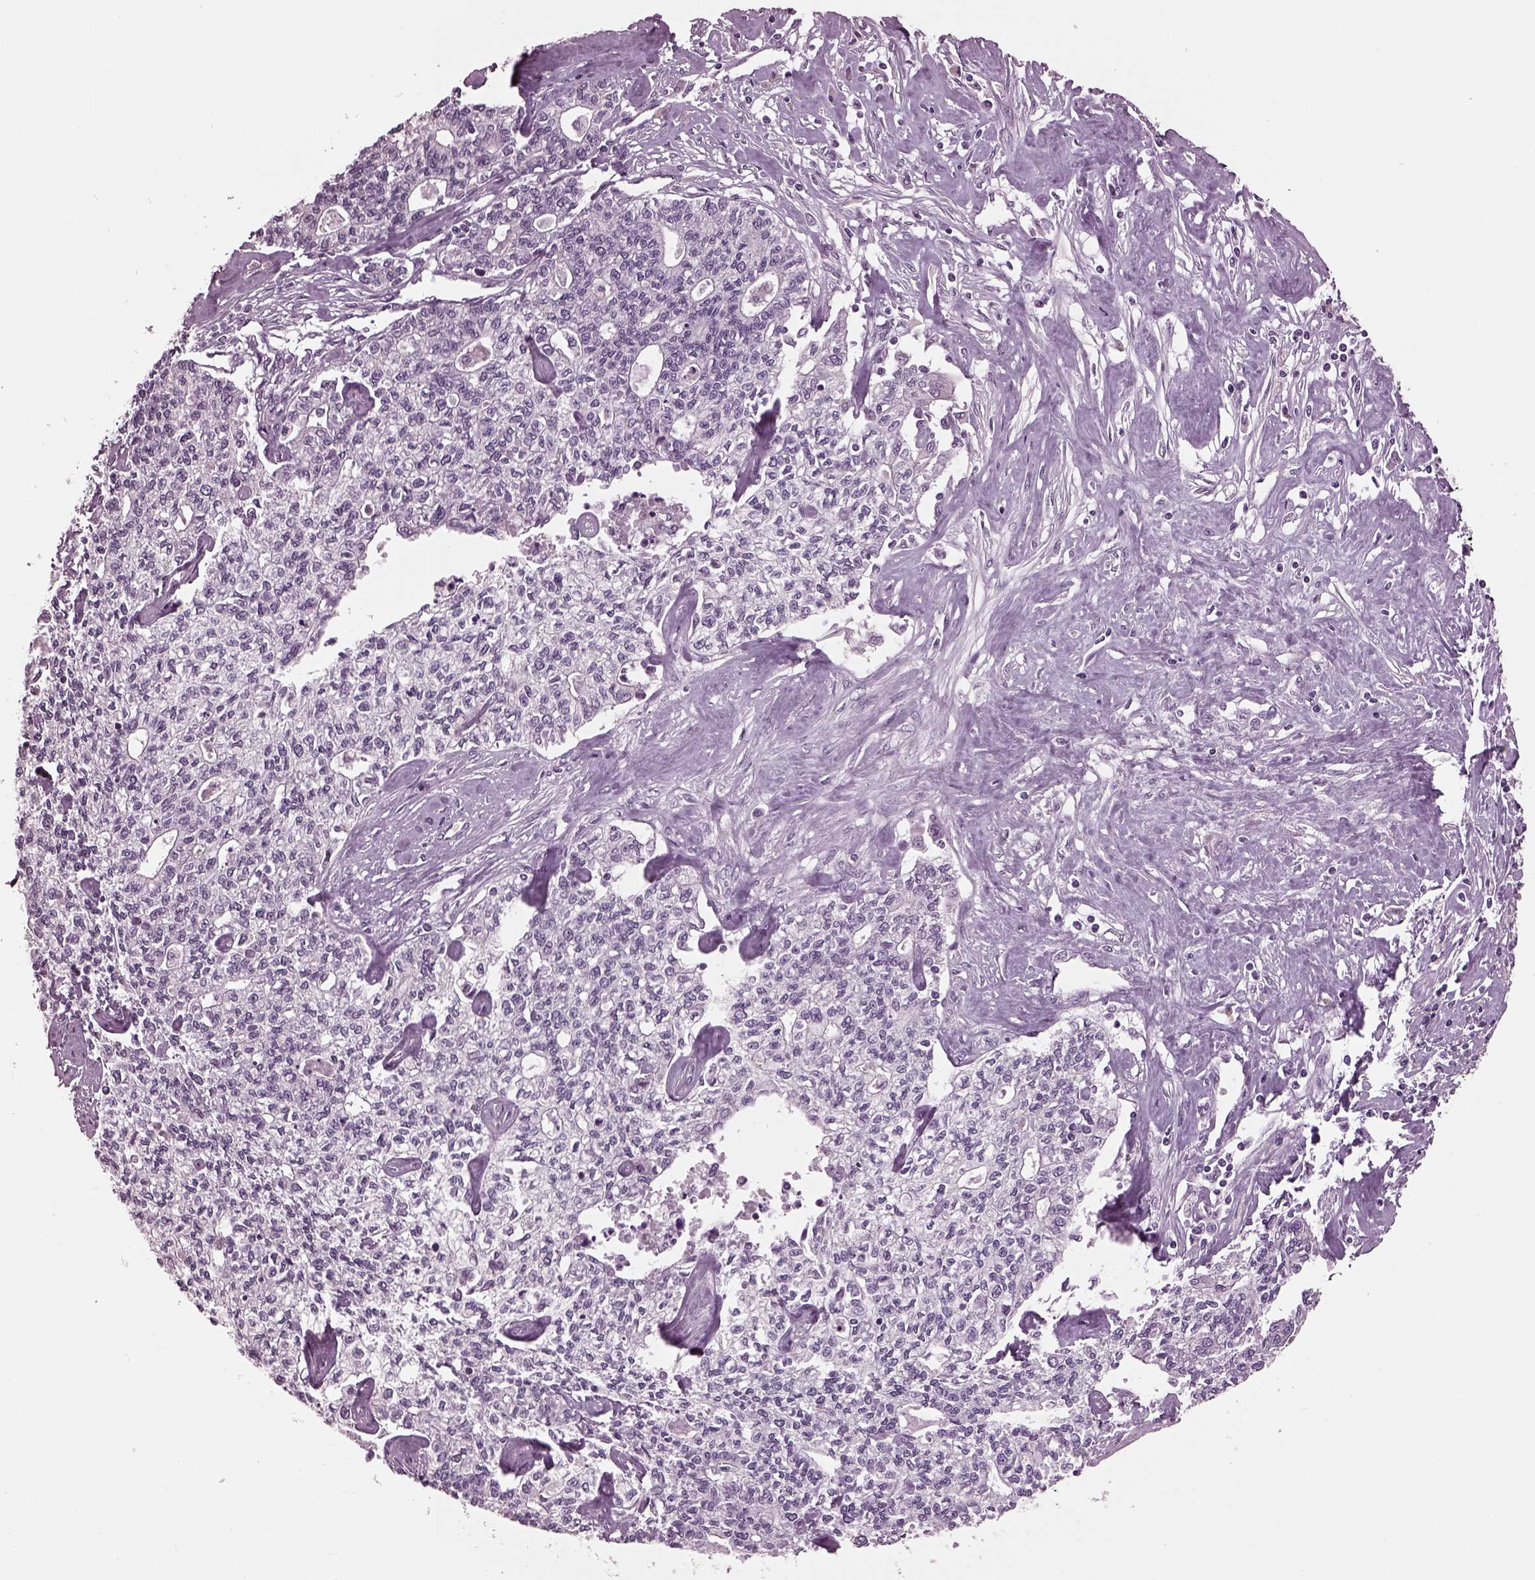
{"staining": {"intensity": "negative", "quantity": "none", "location": "none"}, "tissue": "liver cancer", "cell_type": "Tumor cells", "image_type": "cancer", "snomed": [{"axis": "morphology", "description": "Cholangiocarcinoma"}, {"axis": "topography", "description": "Liver"}], "caption": "This is an IHC image of liver cancer (cholangiocarcinoma). There is no expression in tumor cells.", "gene": "CLCN4", "patient": {"sex": "female", "age": 61}}